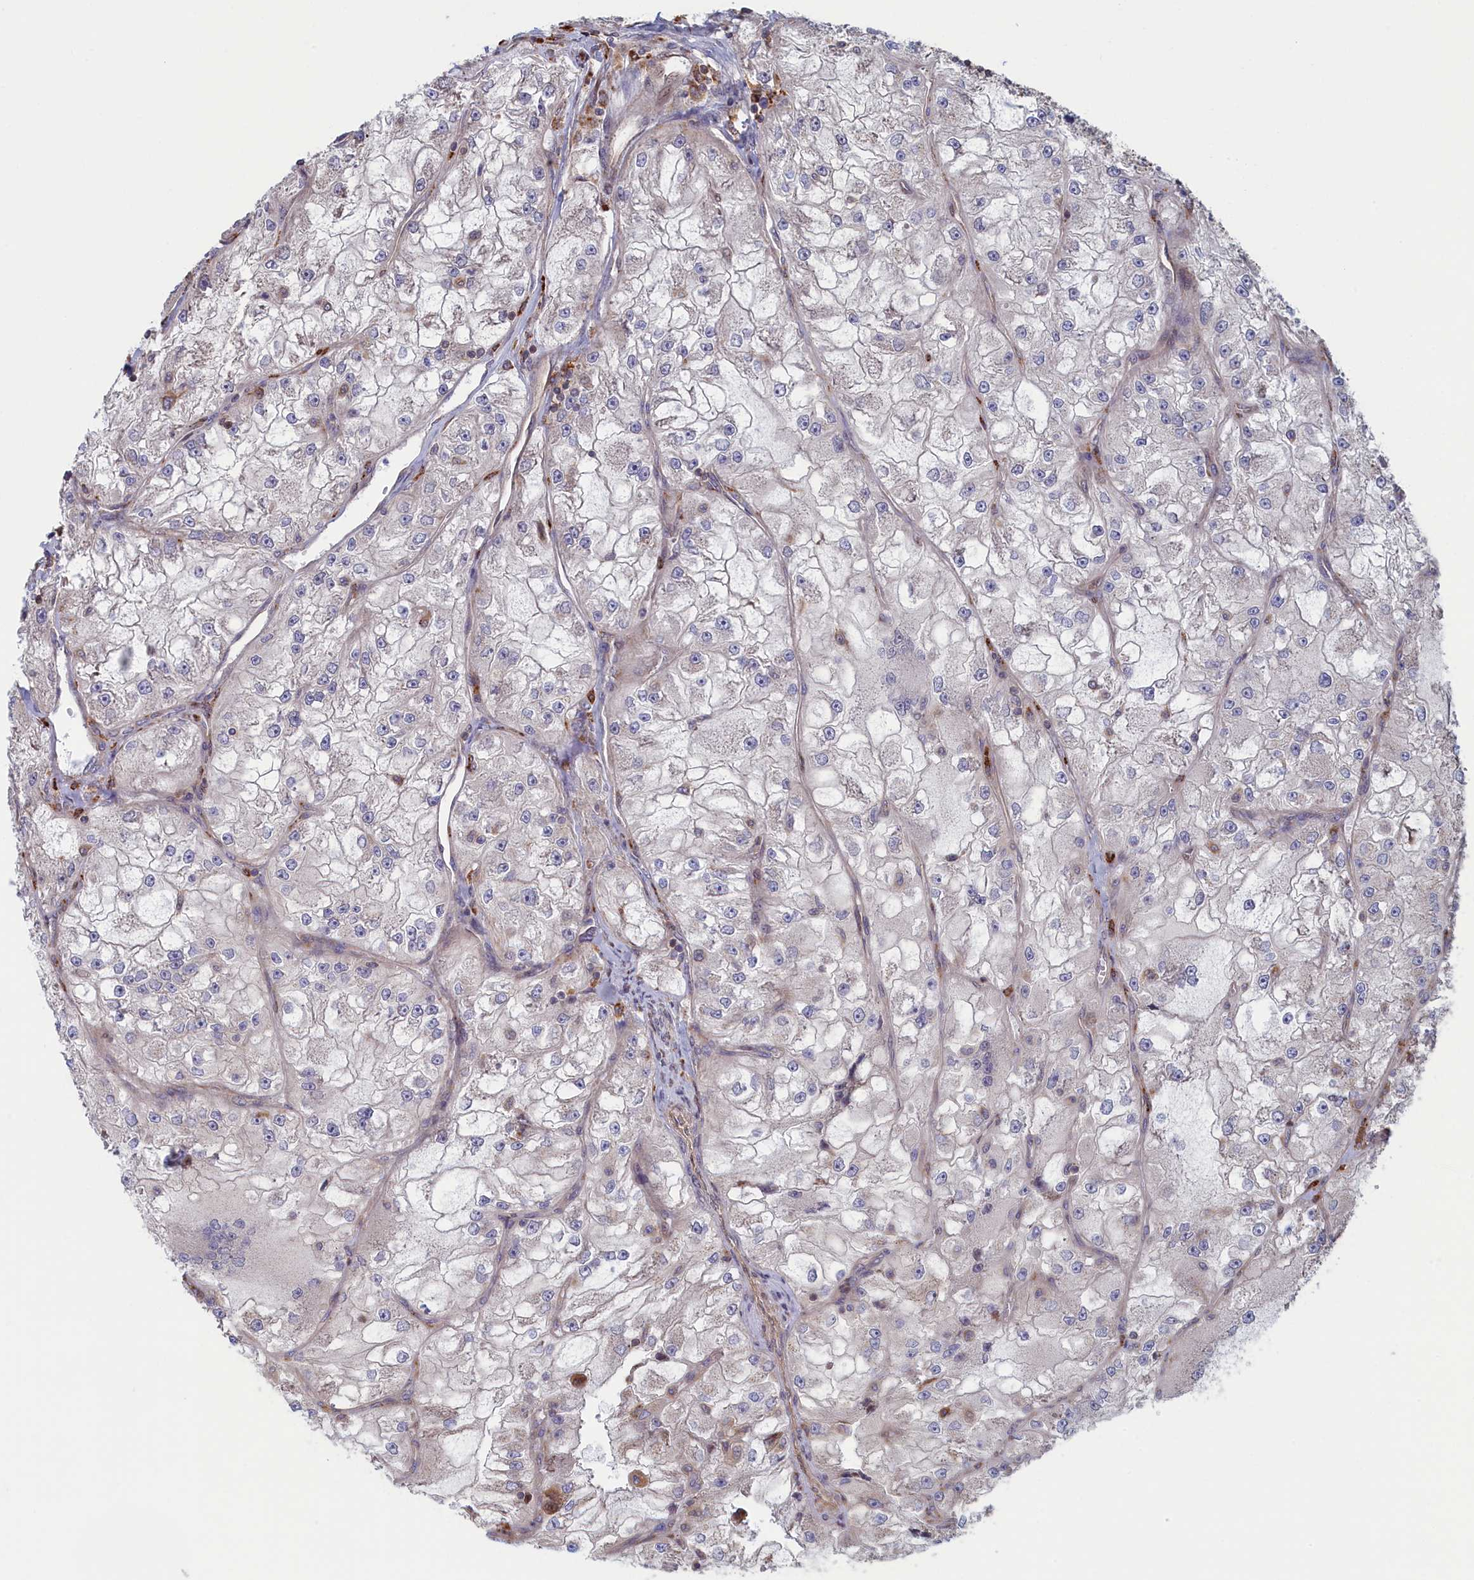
{"staining": {"intensity": "negative", "quantity": "none", "location": "none"}, "tissue": "renal cancer", "cell_type": "Tumor cells", "image_type": "cancer", "snomed": [{"axis": "morphology", "description": "Adenocarcinoma, NOS"}, {"axis": "topography", "description": "Kidney"}], "caption": "The histopathology image displays no significant staining in tumor cells of renal cancer (adenocarcinoma). The staining was performed using DAB to visualize the protein expression in brown, while the nuclei were stained in blue with hematoxylin (Magnification: 20x).", "gene": "RILPL1", "patient": {"sex": "female", "age": 72}}